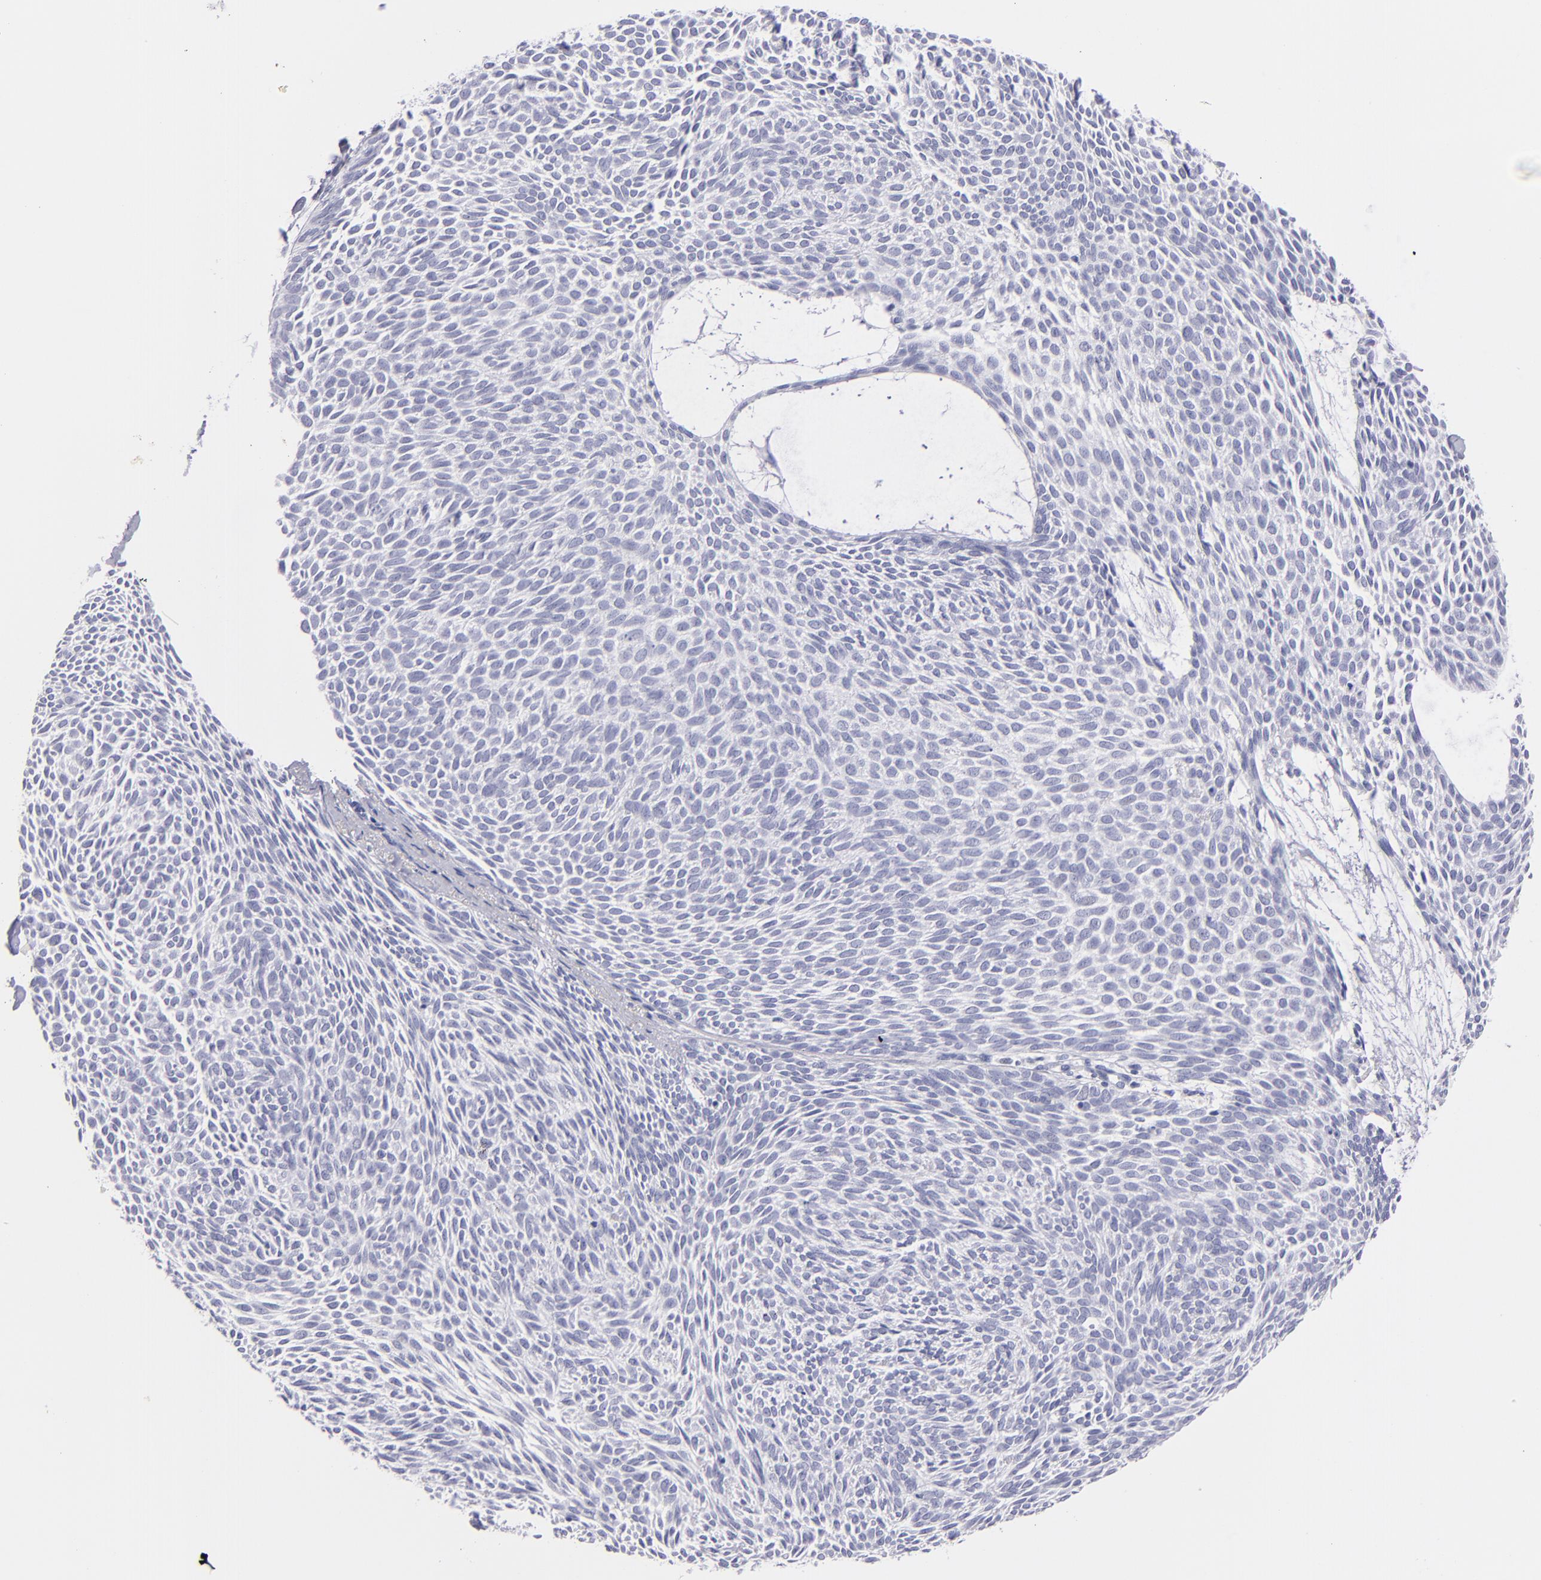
{"staining": {"intensity": "negative", "quantity": "none", "location": "none"}, "tissue": "skin cancer", "cell_type": "Tumor cells", "image_type": "cancer", "snomed": [{"axis": "morphology", "description": "Basal cell carcinoma"}, {"axis": "topography", "description": "Skin"}], "caption": "Immunohistochemical staining of basal cell carcinoma (skin) shows no significant expression in tumor cells.", "gene": "PRPH", "patient": {"sex": "male", "age": 84}}